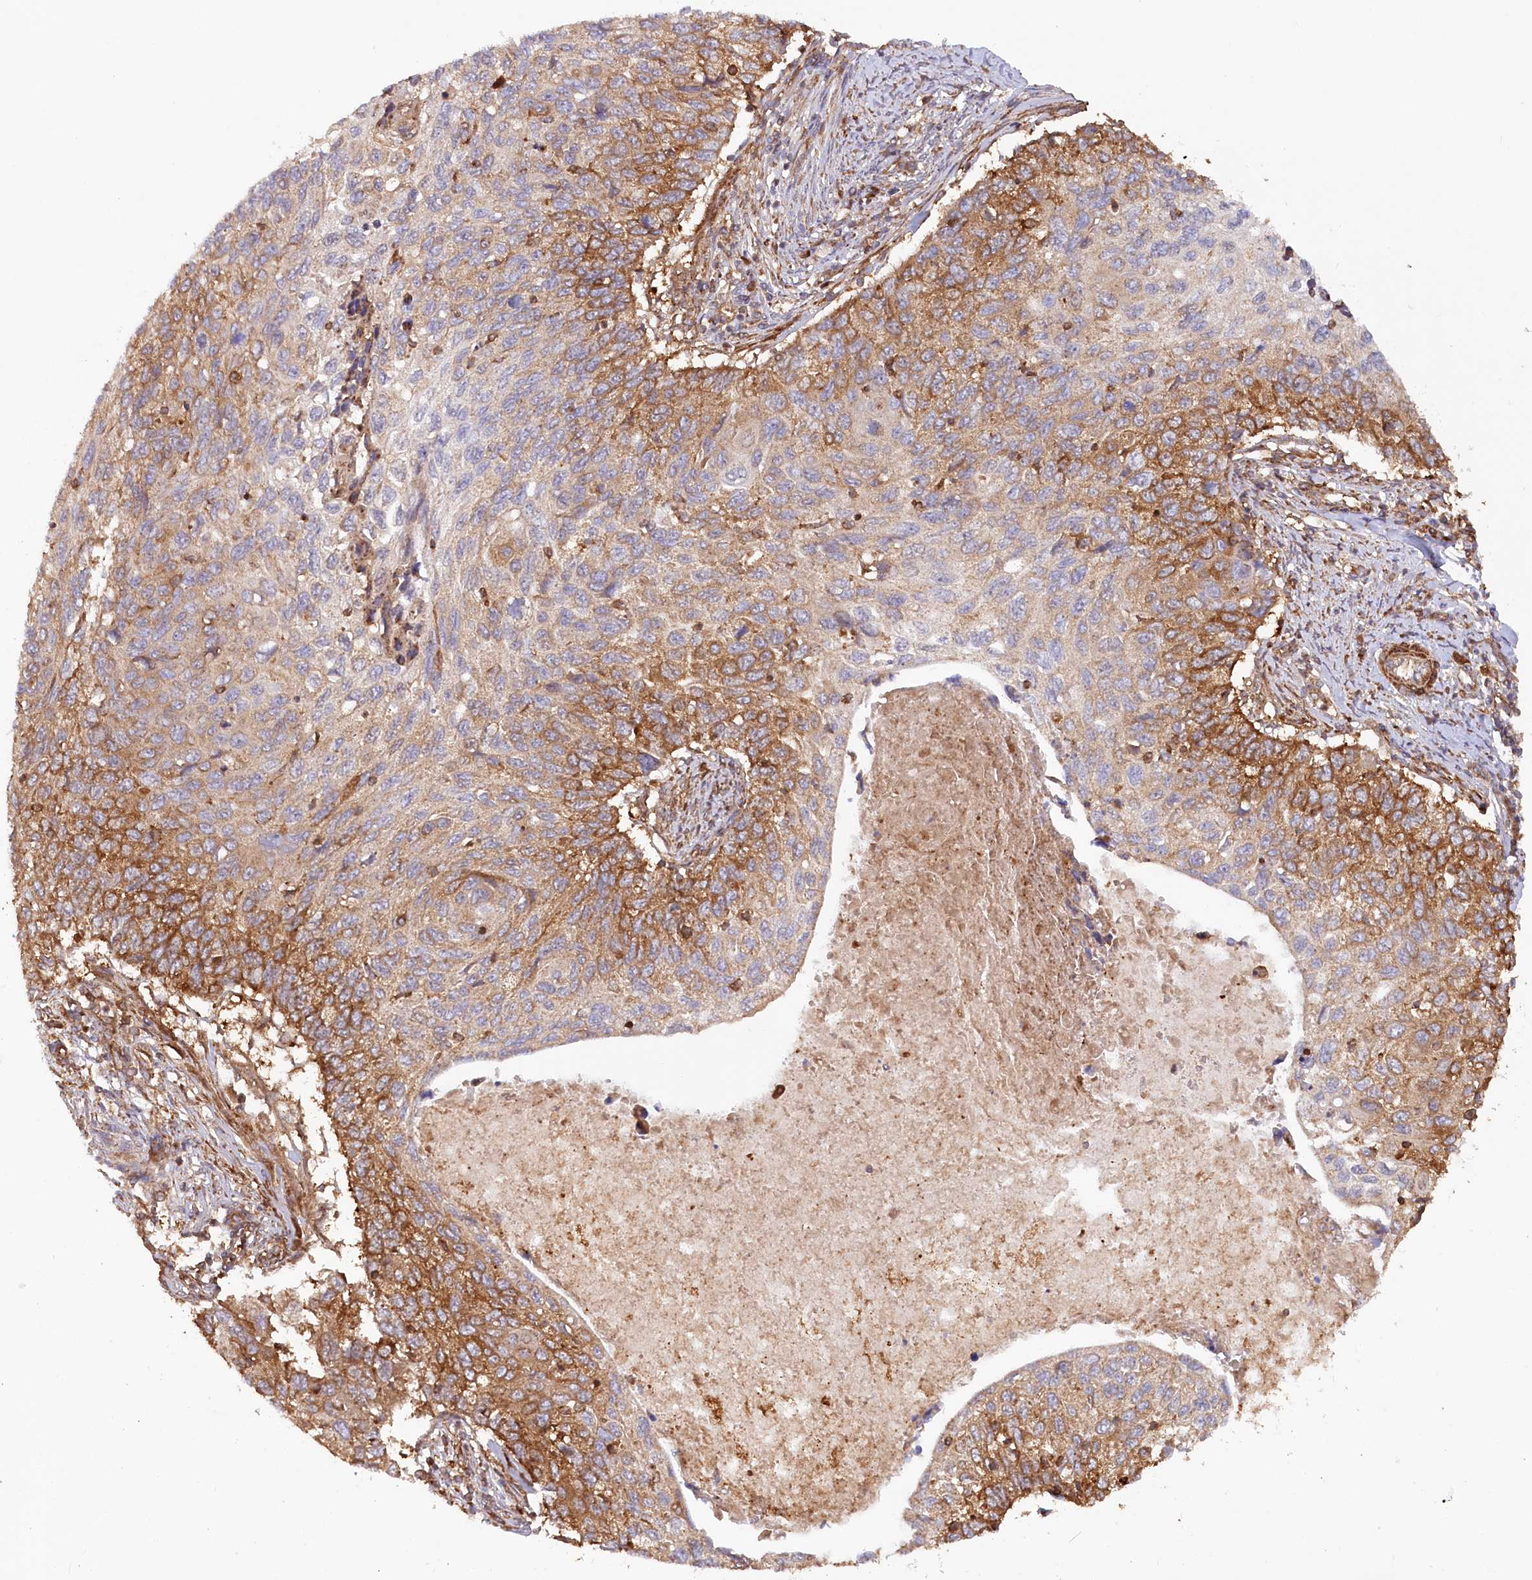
{"staining": {"intensity": "moderate", "quantity": ">75%", "location": "cytoplasmic/membranous"}, "tissue": "cervical cancer", "cell_type": "Tumor cells", "image_type": "cancer", "snomed": [{"axis": "morphology", "description": "Squamous cell carcinoma, NOS"}, {"axis": "topography", "description": "Cervix"}], "caption": "Protein staining of cervical squamous cell carcinoma tissue exhibits moderate cytoplasmic/membranous positivity in about >75% of tumor cells.", "gene": "PAIP2", "patient": {"sex": "female", "age": 70}}